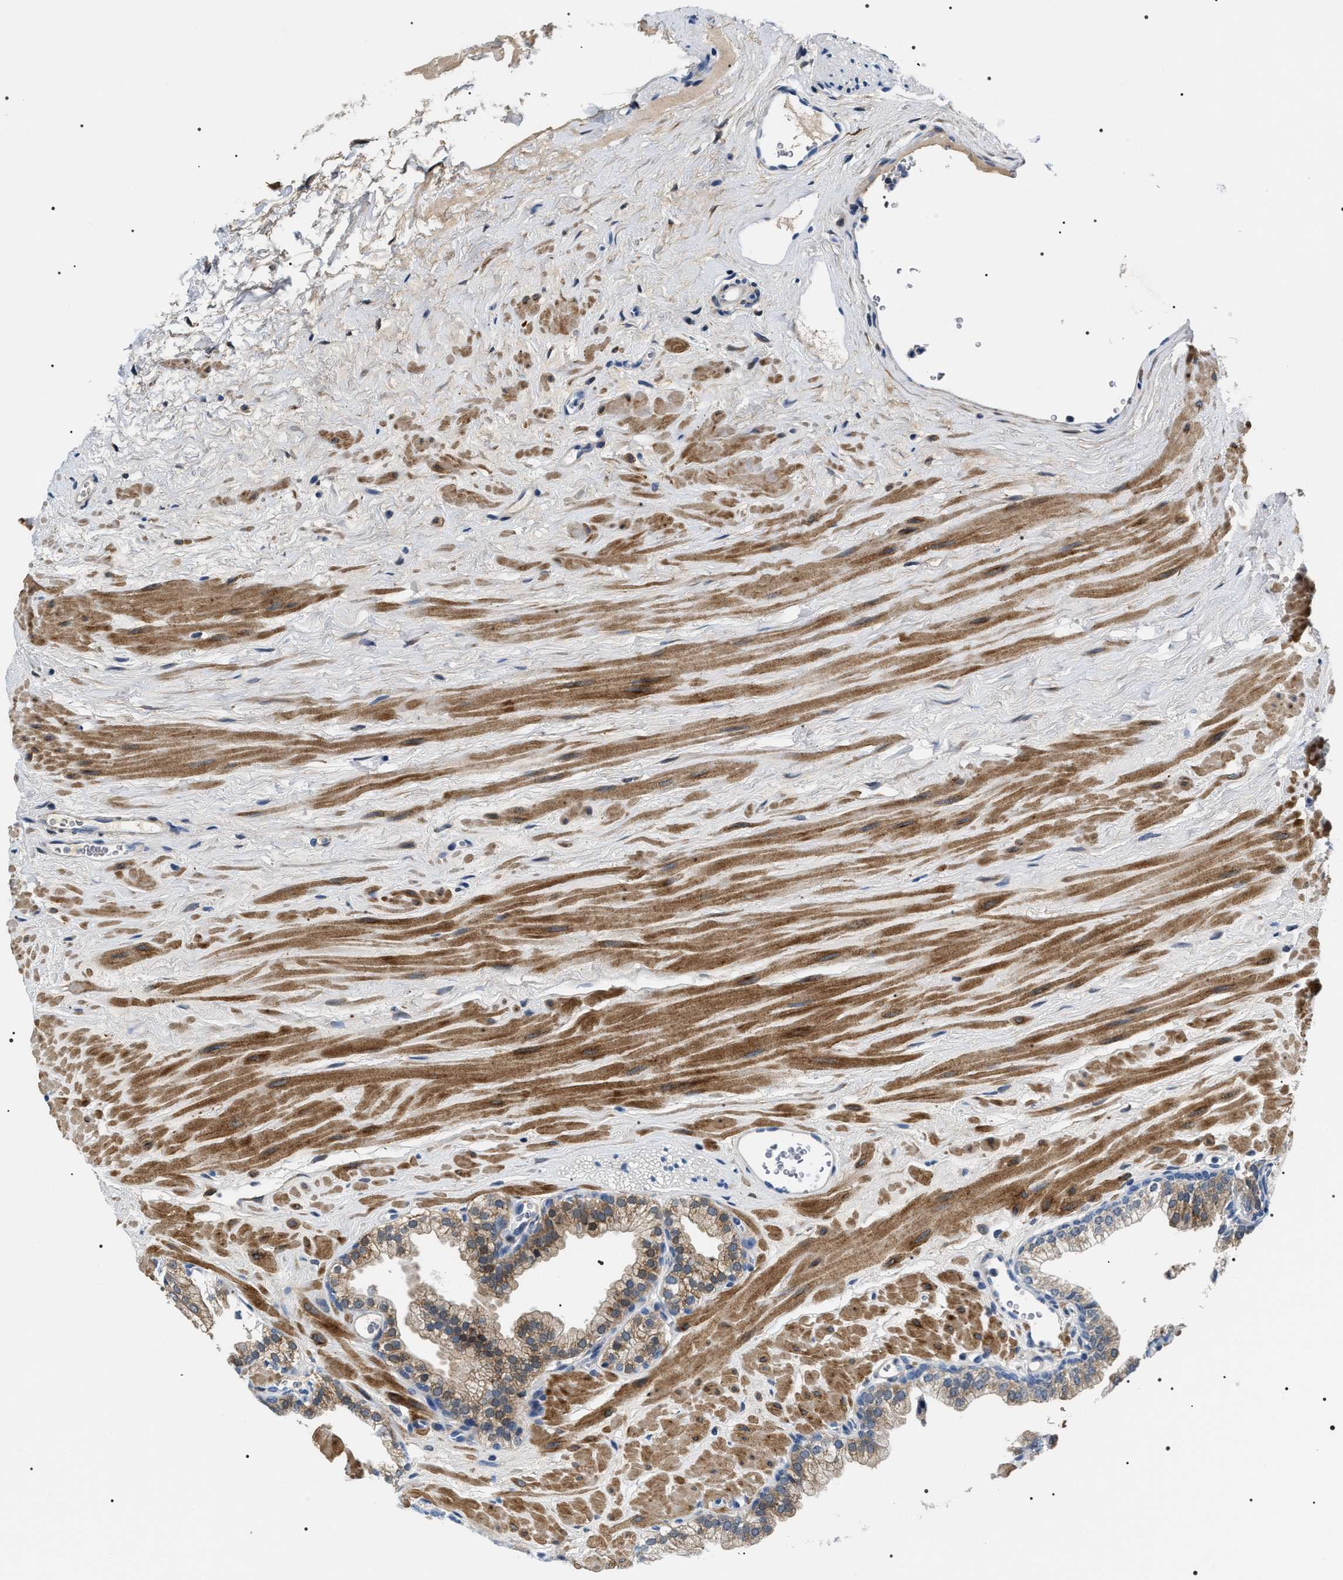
{"staining": {"intensity": "moderate", "quantity": "<25%", "location": "cytoplasmic/membranous"}, "tissue": "prostate", "cell_type": "Glandular cells", "image_type": "normal", "snomed": [{"axis": "morphology", "description": "Normal tissue, NOS"}, {"axis": "morphology", "description": "Urothelial carcinoma, Low grade"}, {"axis": "topography", "description": "Urinary bladder"}, {"axis": "topography", "description": "Prostate"}], "caption": "Brown immunohistochemical staining in unremarkable human prostate shows moderate cytoplasmic/membranous staining in about <25% of glandular cells. (IHC, brightfield microscopy, high magnification).", "gene": "BAG2", "patient": {"sex": "male", "age": 60}}